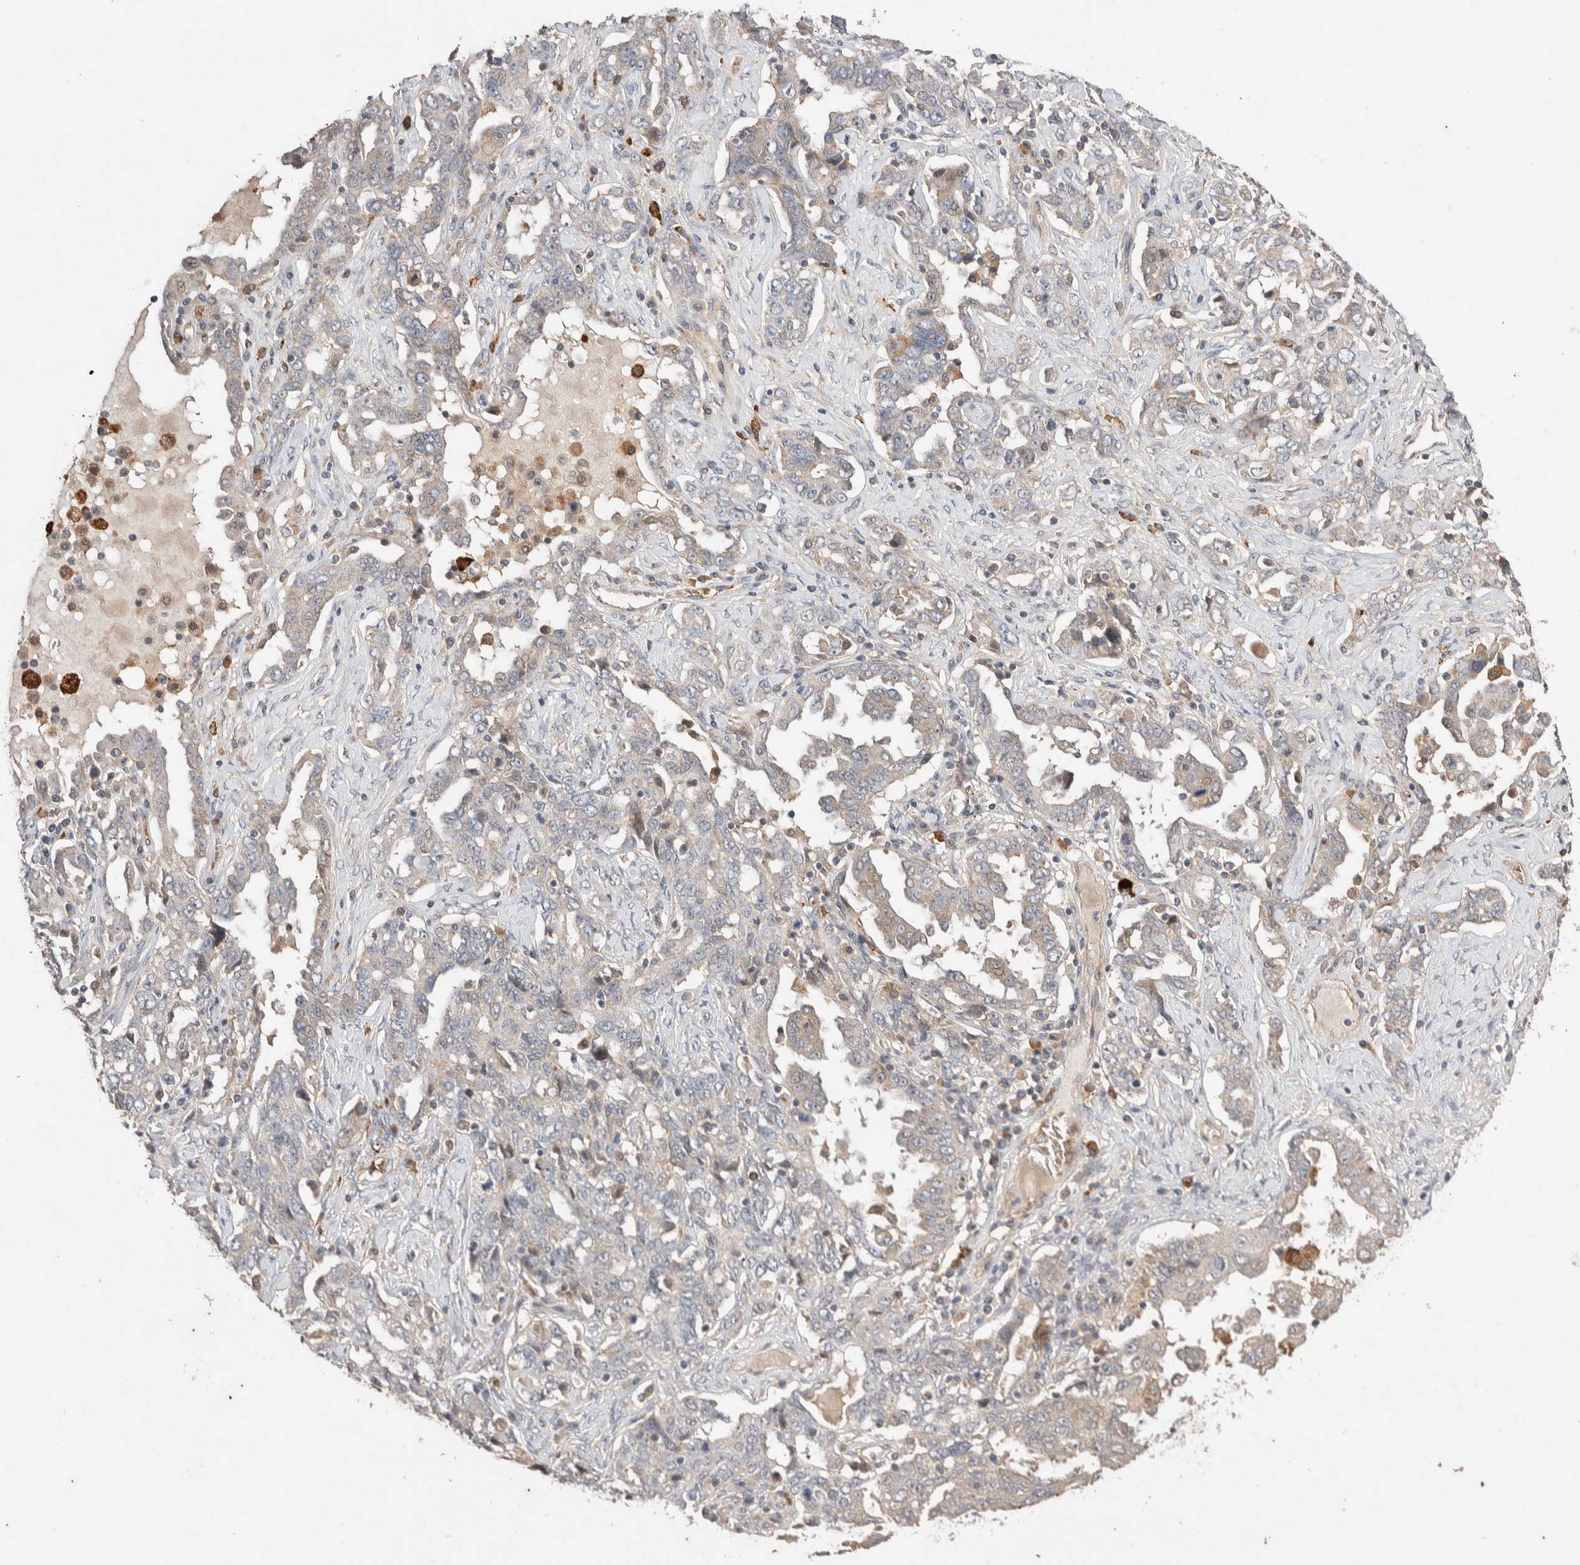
{"staining": {"intensity": "weak", "quantity": "25%-75%", "location": "cytoplasmic/membranous"}, "tissue": "ovarian cancer", "cell_type": "Tumor cells", "image_type": "cancer", "snomed": [{"axis": "morphology", "description": "Carcinoma, endometroid"}, {"axis": "topography", "description": "Ovary"}], "caption": "Immunohistochemical staining of human ovarian cancer (endometroid carcinoma) exhibits low levels of weak cytoplasmic/membranous expression in approximately 25%-75% of tumor cells.", "gene": "WDR91", "patient": {"sex": "female", "age": 62}}